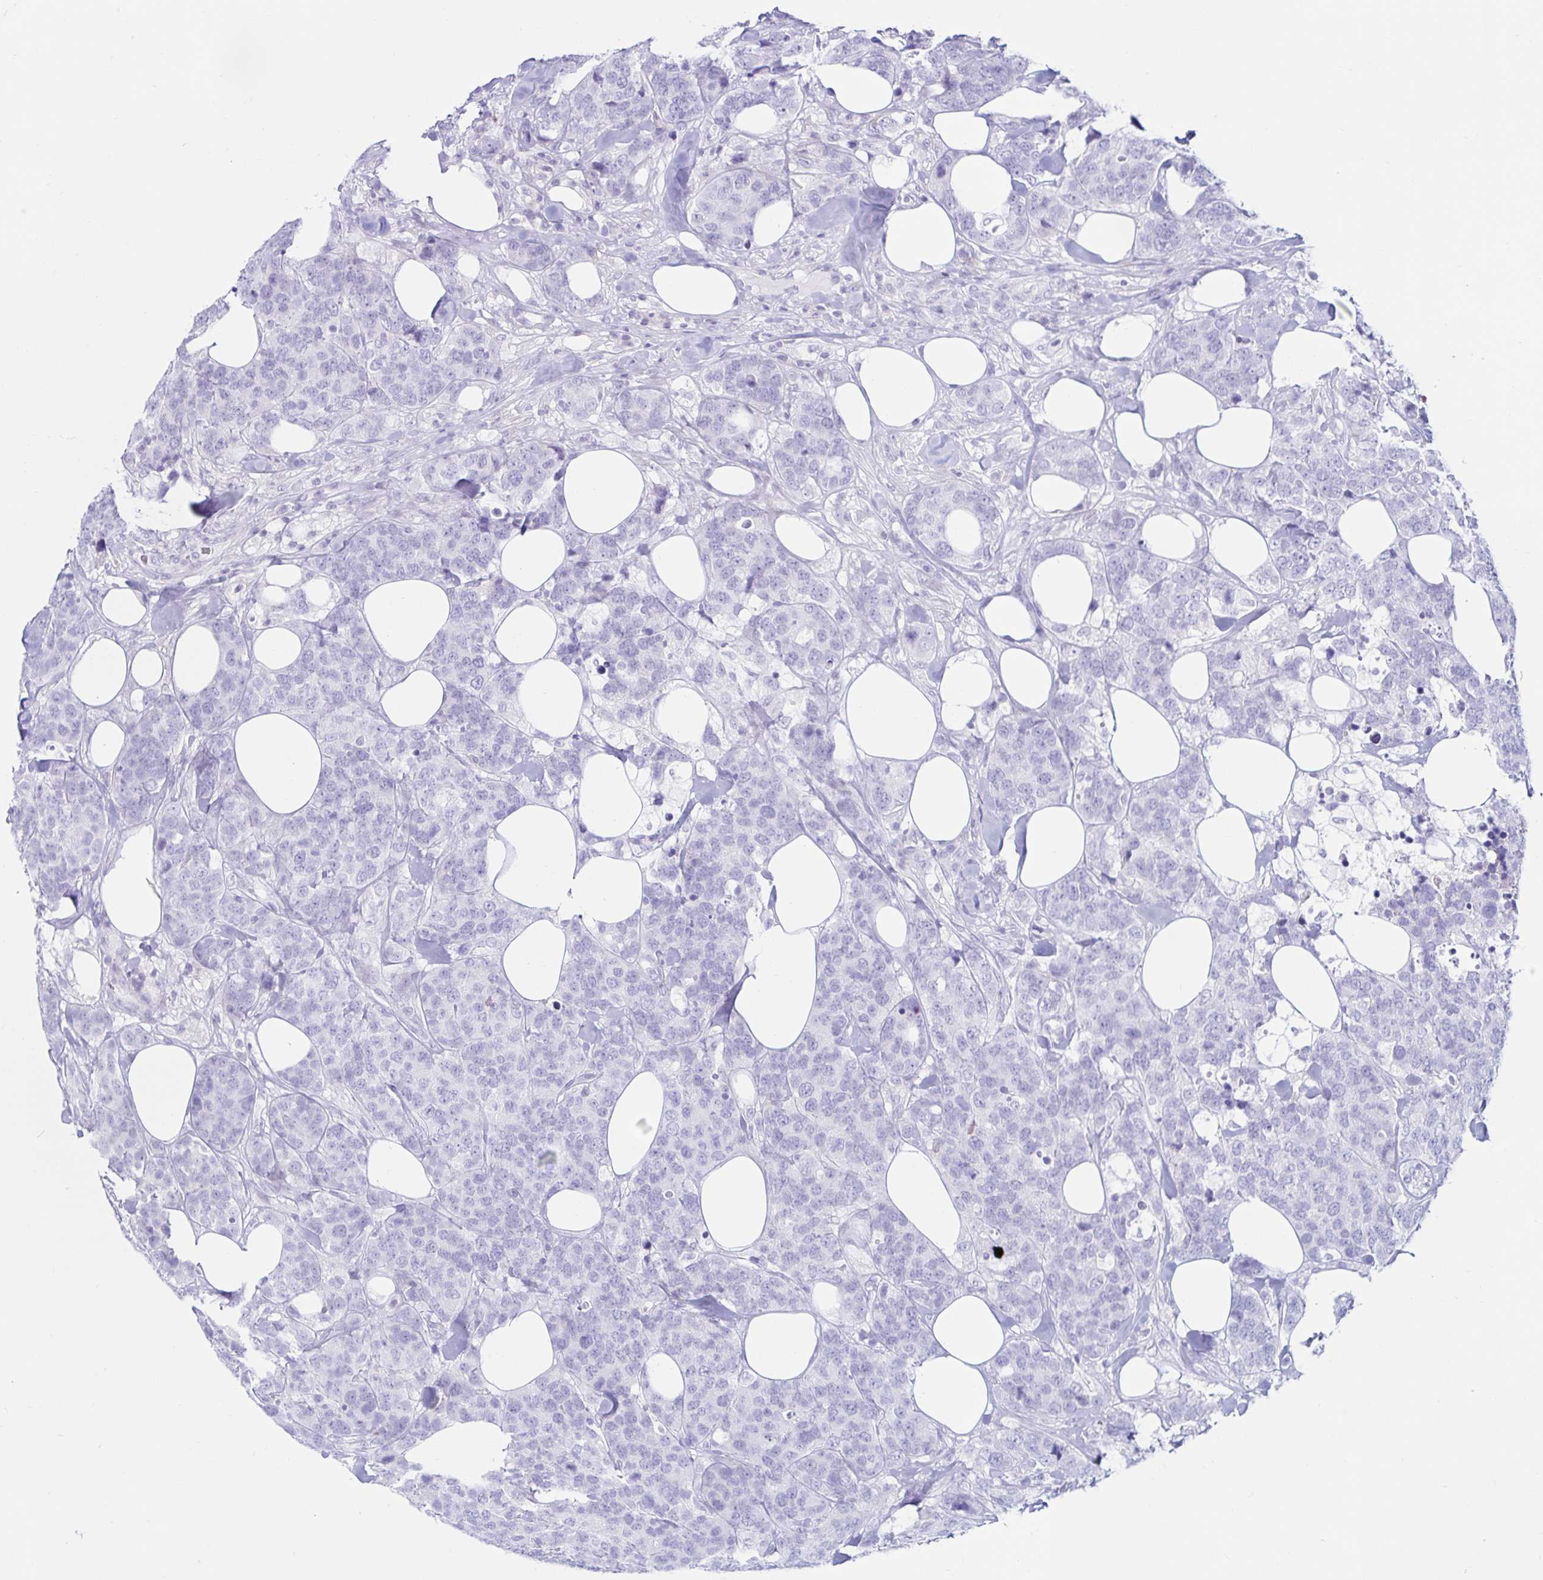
{"staining": {"intensity": "negative", "quantity": "none", "location": "none"}, "tissue": "breast cancer", "cell_type": "Tumor cells", "image_type": "cancer", "snomed": [{"axis": "morphology", "description": "Lobular carcinoma"}, {"axis": "topography", "description": "Breast"}], "caption": "Micrograph shows no protein expression in tumor cells of lobular carcinoma (breast) tissue. Brightfield microscopy of immunohistochemistry (IHC) stained with DAB (3,3'-diaminobenzidine) (brown) and hematoxylin (blue), captured at high magnification.", "gene": "BEST1", "patient": {"sex": "female", "age": 59}}